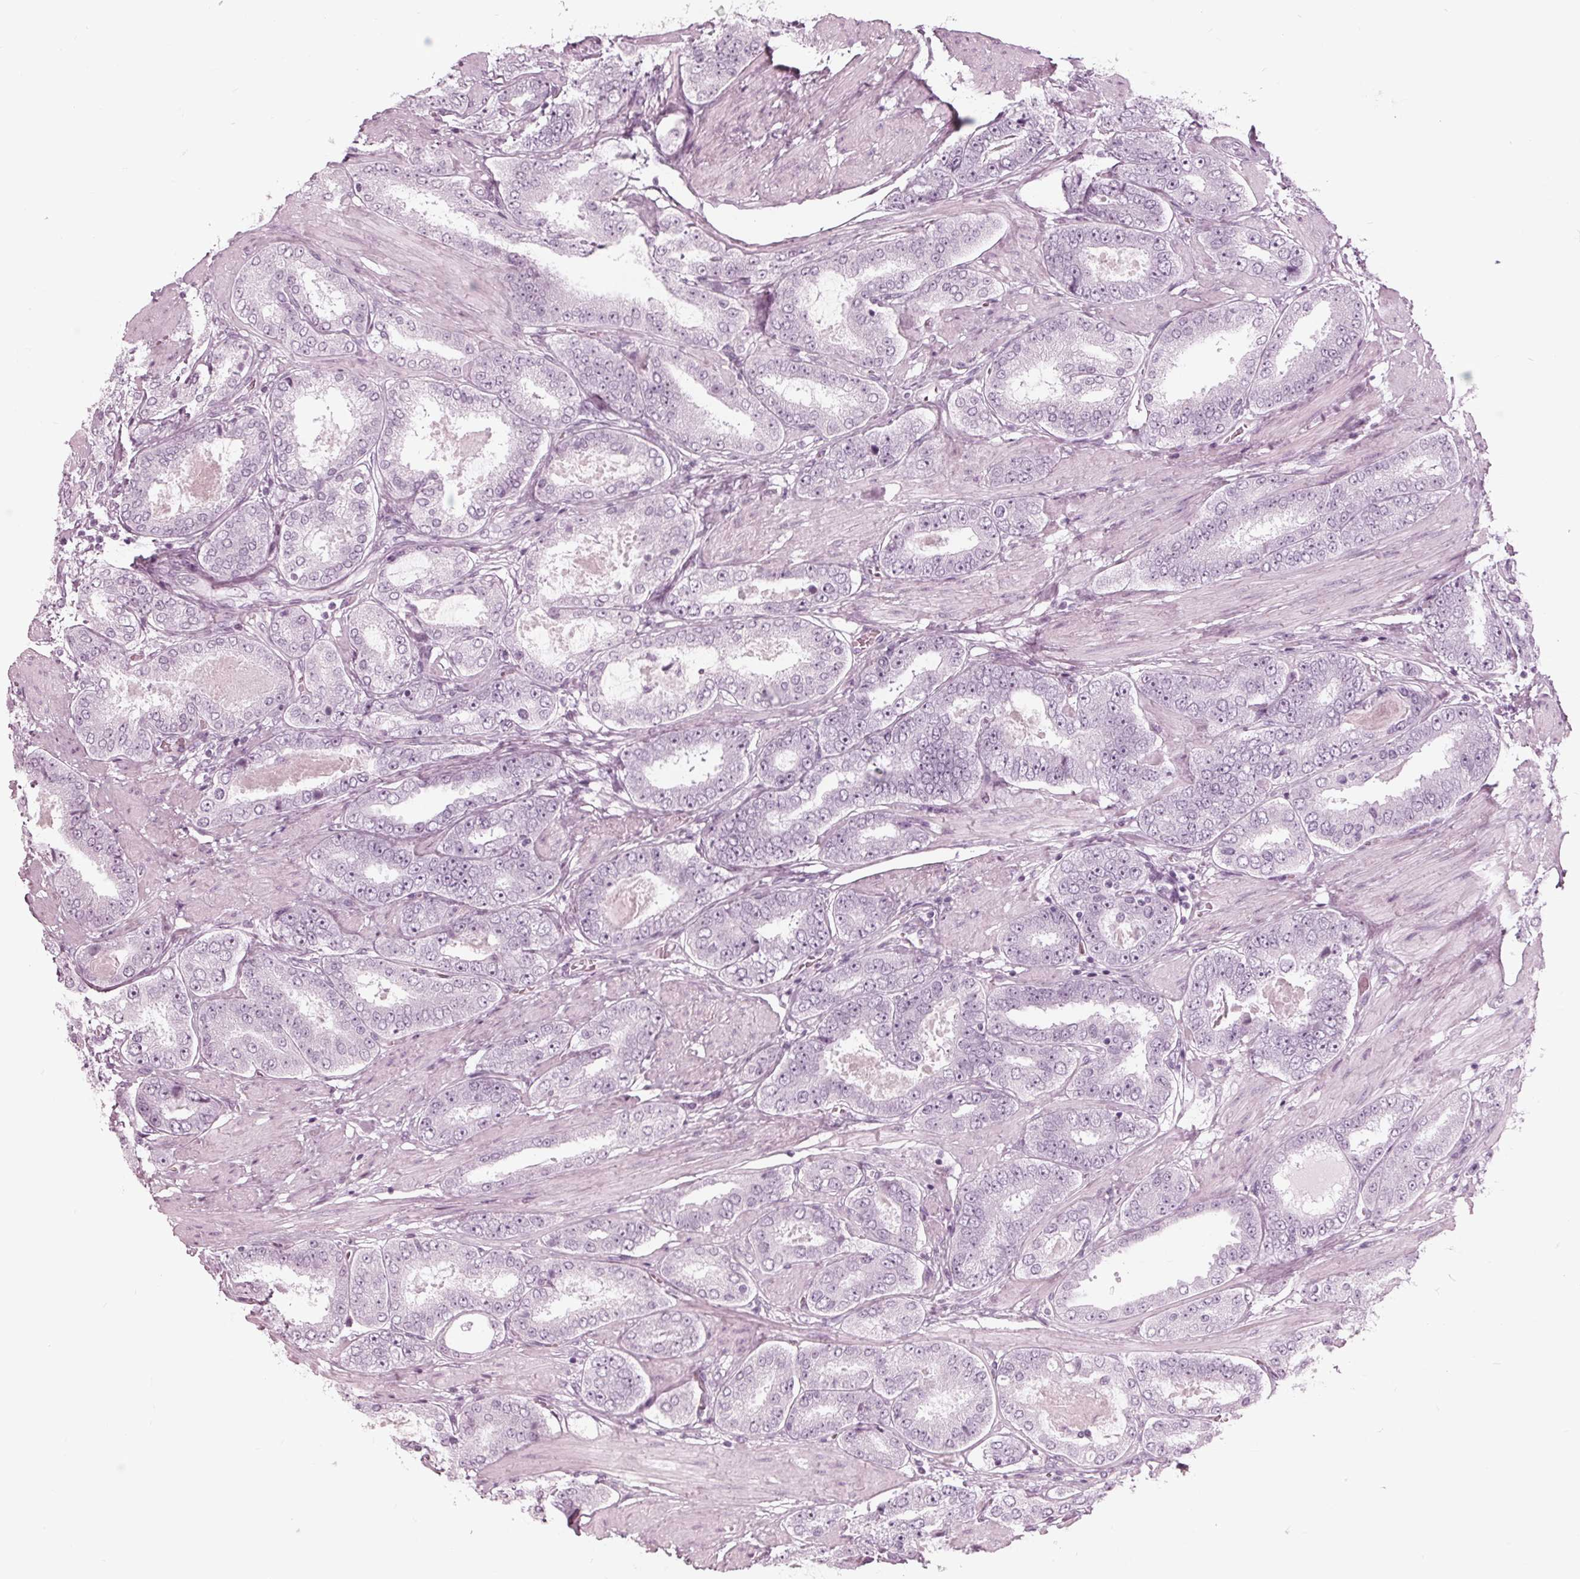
{"staining": {"intensity": "negative", "quantity": "none", "location": "none"}, "tissue": "prostate cancer", "cell_type": "Tumor cells", "image_type": "cancer", "snomed": [{"axis": "morphology", "description": "Adenocarcinoma, High grade"}, {"axis": "topography", "description": "Prostate"}], "caption": "Immunohistochemical staining of prostate high-grade adenocarcinoma reveals no significant expression in tumor cells.", "gene": "KRT28", "patient": {"sex": "male", "age": 63}}